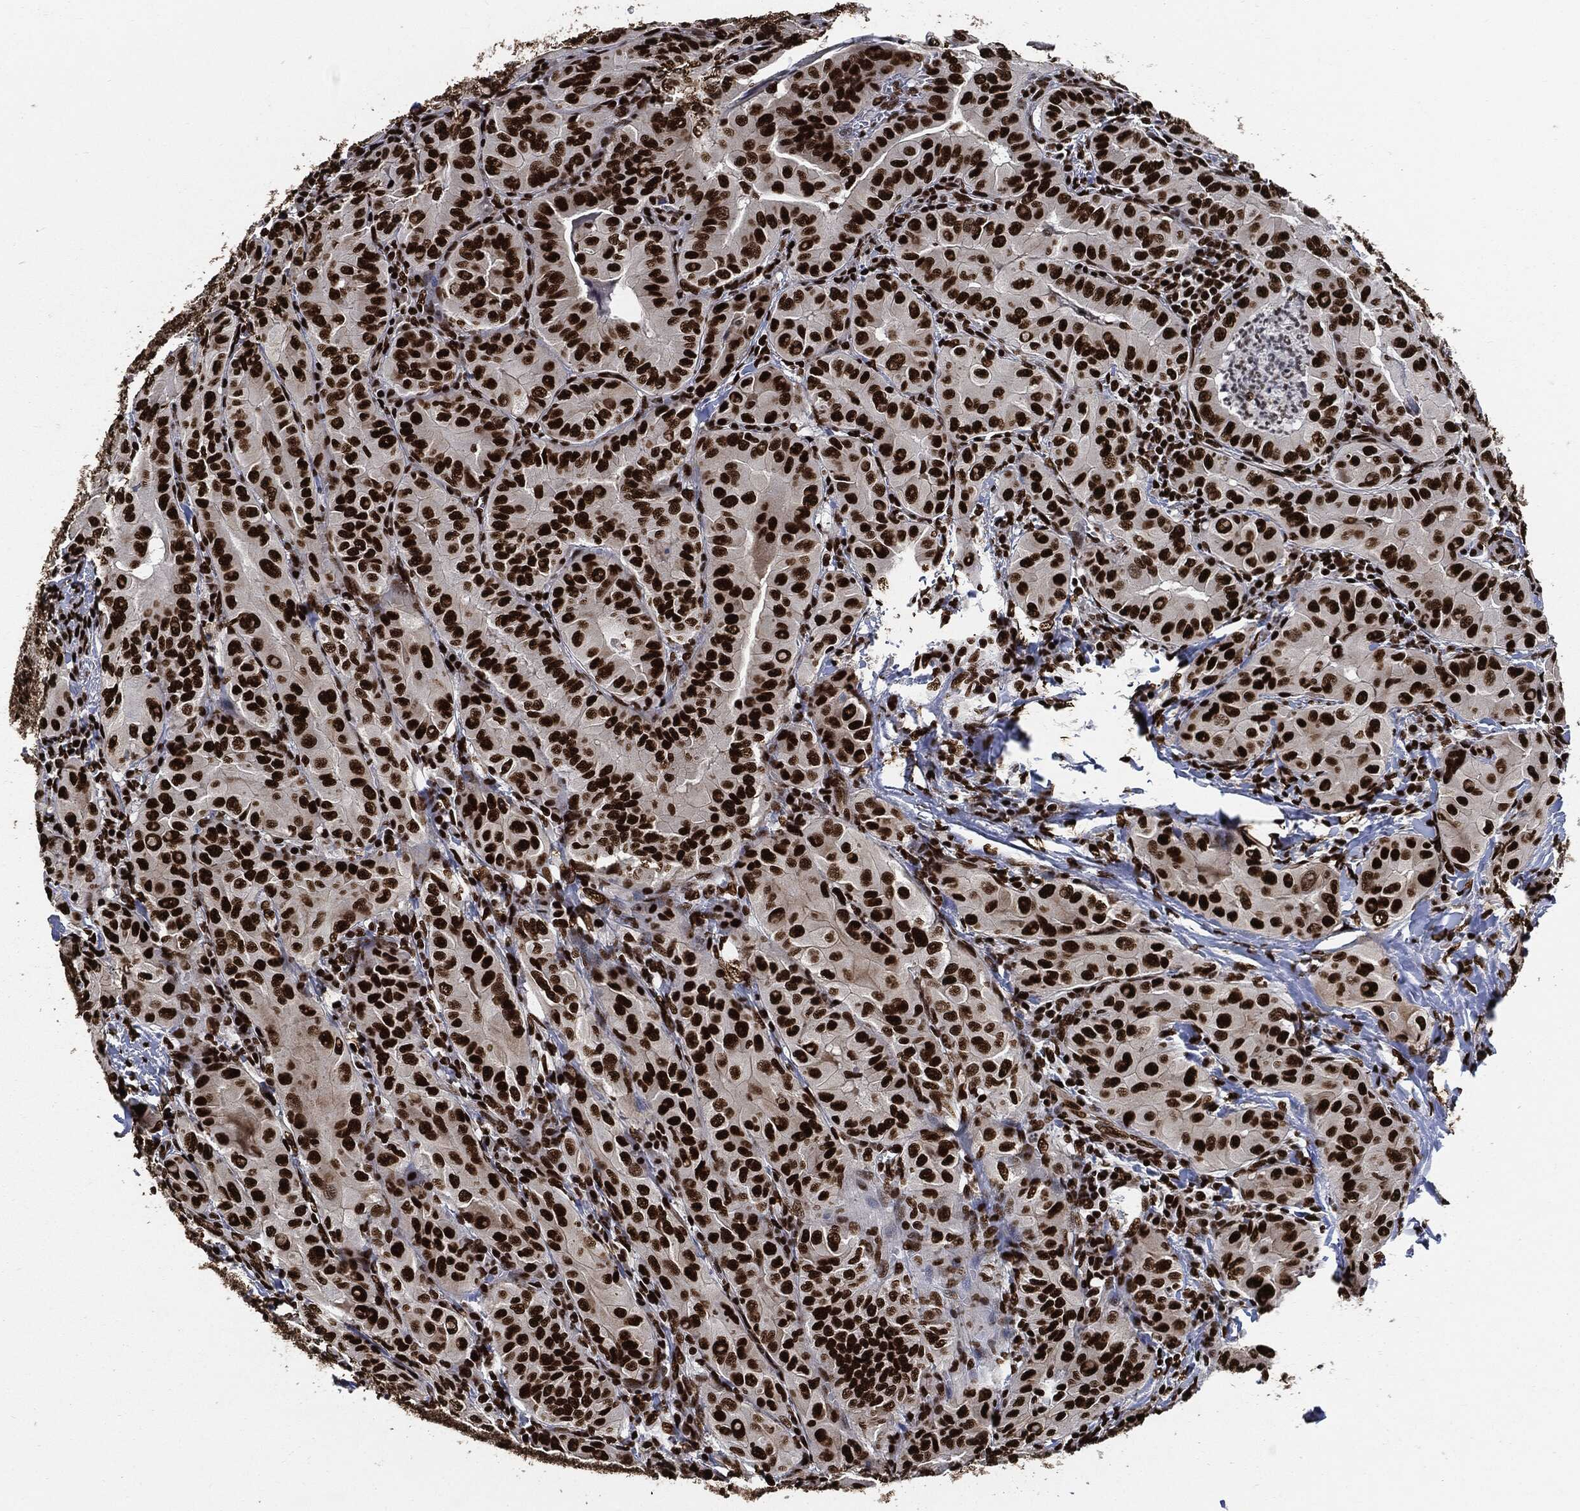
{"staining": {"intensity": "strong", "quantity": ">75%", "location": "nuclear"}, "tissue": "thyroid cancer", "cell_type": "Tumor cells", "image_type": "cancer", "snomed": [{"axis": "morphology", "description": "Papillary adenocarcinoma, NOS"}, {"axis": "topography", "description": "Thyroid gland"}], "caption": "A high-resolution image shows immunohistochemistry staining of thyroid cancer, which shows strong nuclear positivity in approximately >75% of tumor cells. (DAB IHC with brightfield microscopy, high magnification).", "gene": "RECQL", "patient": {"sex": "female", "age": 37}}